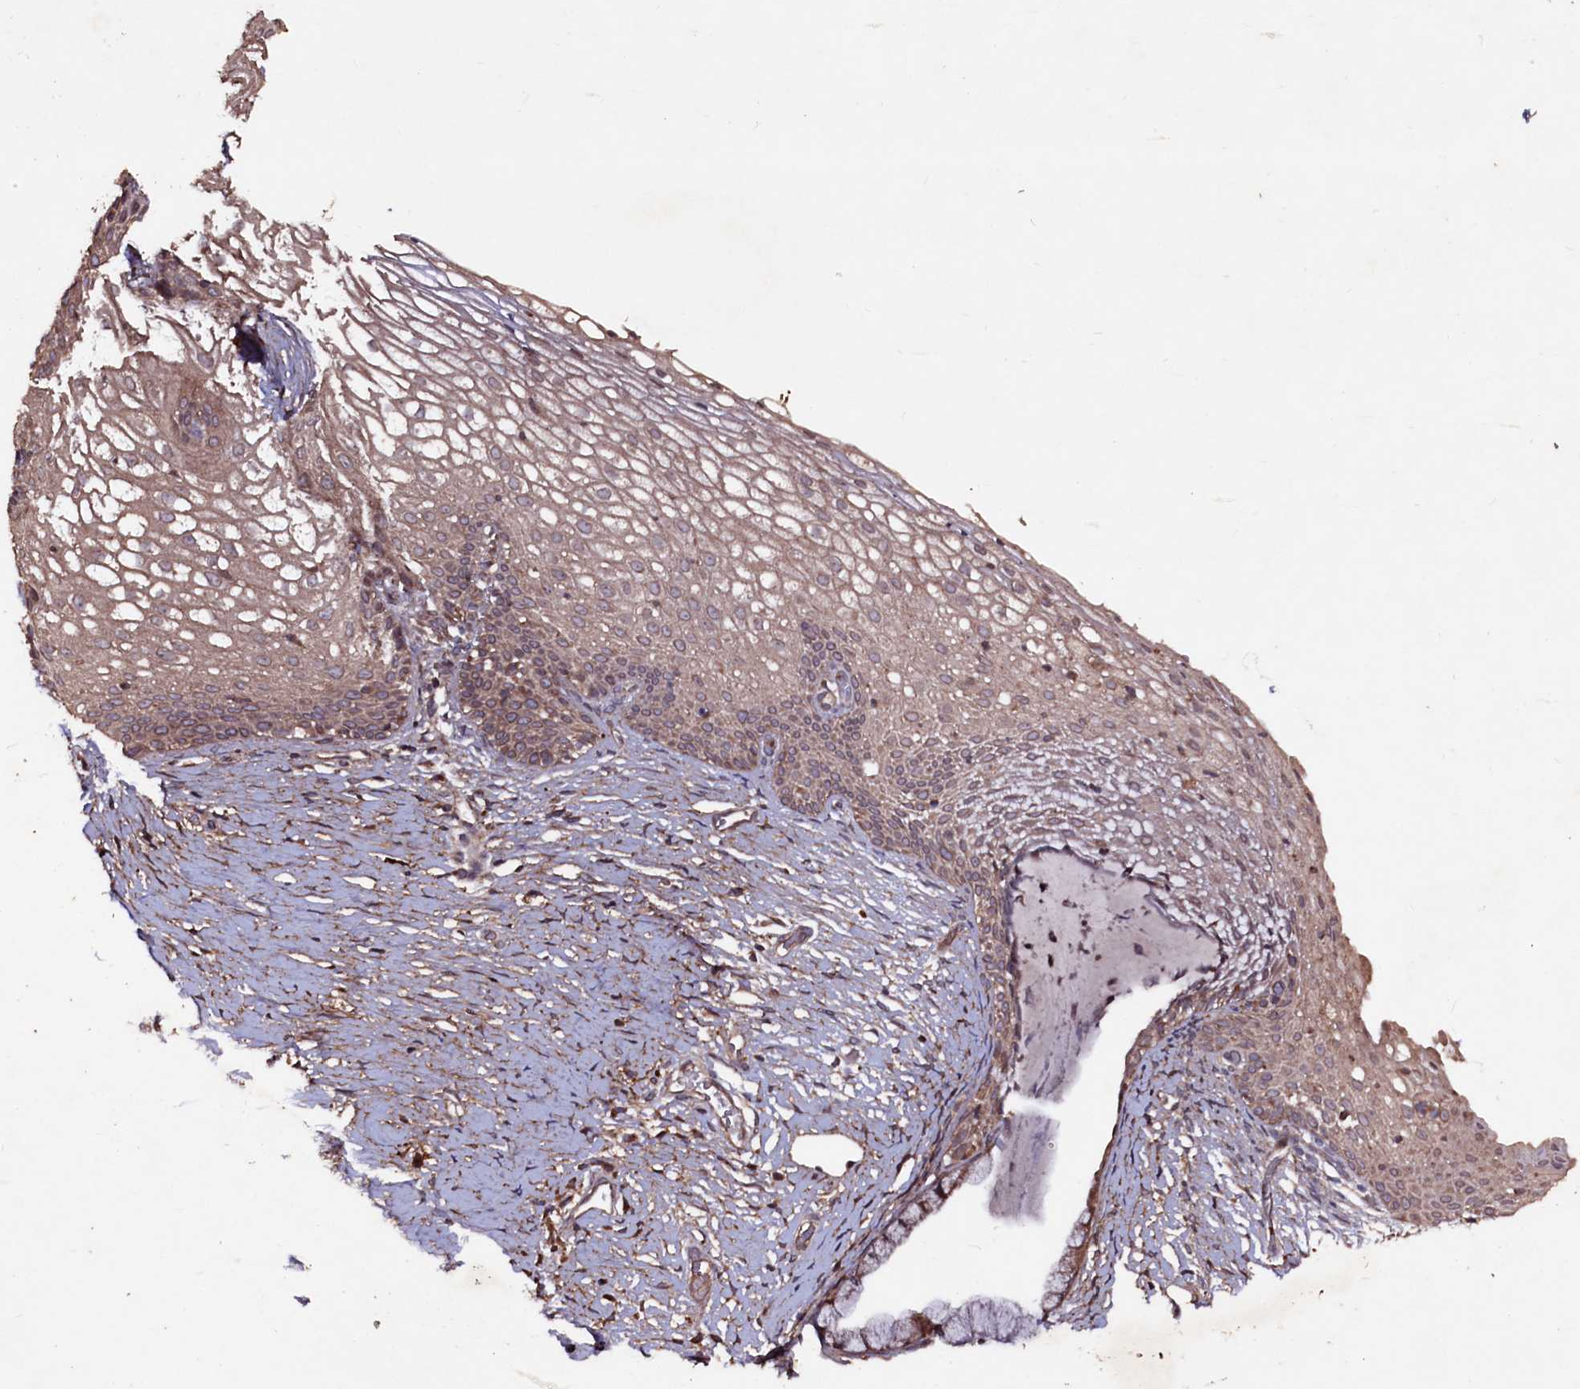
{"staining": {"intensity": "weak", "quantity": "25%-75%", "location": "cytoplasmic/membranous"}, "tissue": "cervix", "cell_type": "Glandular cells", "image_type": "normal", "snomed": [{"axis": "morphology", "description": "Normal tissue, NOS"}, {"axis": "topography", "description": "Cervix"}], "caption": "Cervix stained for a protein (brown) exhibits weak cytoplasmic/membranous positive positivity in about 25%-75% of glandular cells.", "gene": "MYO1H", "patient": {"sex": "female", "age": 33}}